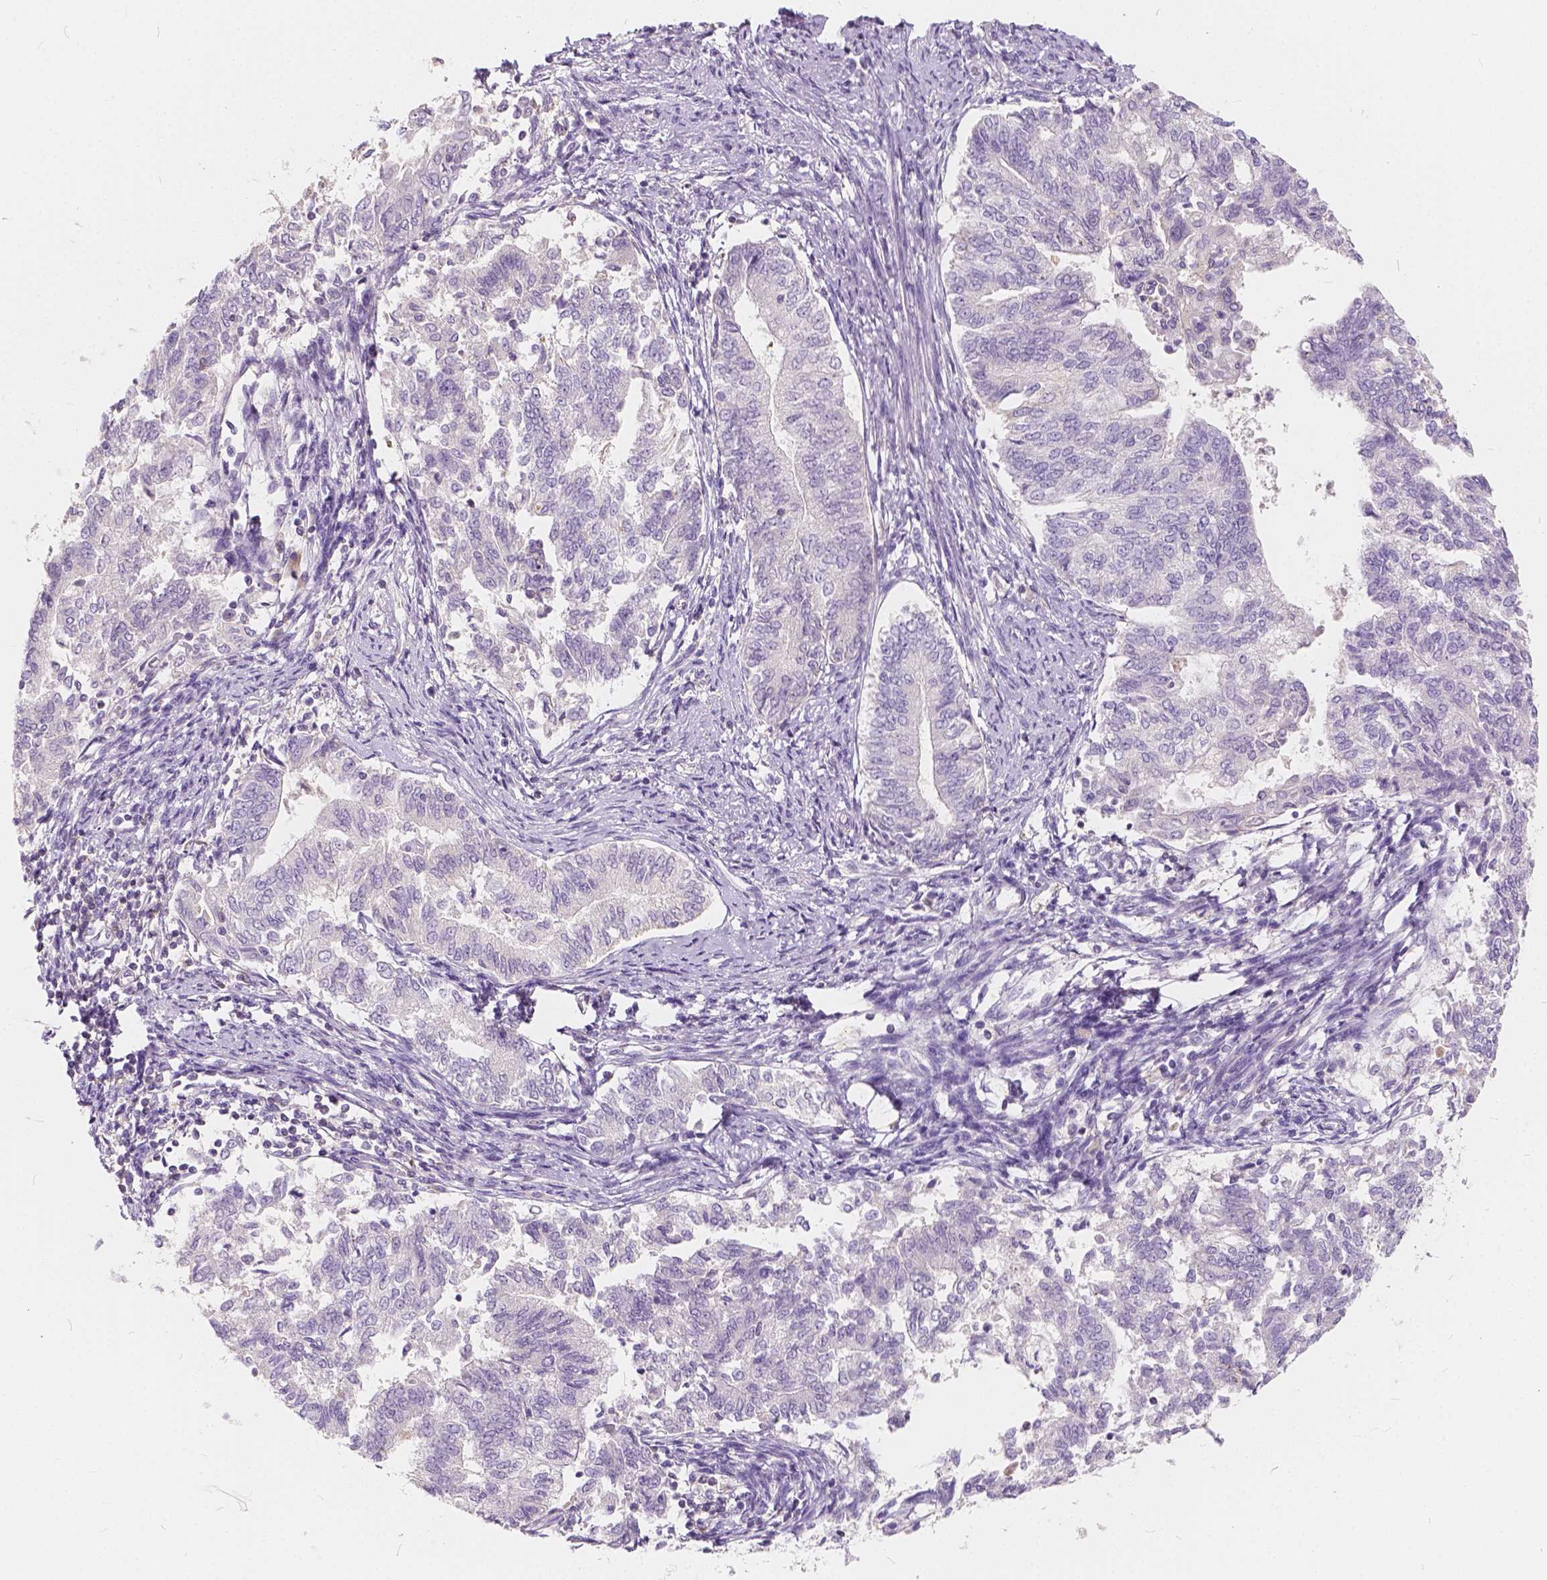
{"staining": {"intensity": "negative", "quantity": "none", "location": "none"}, "tissue": "endometrial cancer", "cell_type": "Tumor cells", "image_type": "cancer", "snomed": [{"axis": "morphology", "description": "Adenocarcinoma, NOS"}, {"axis": "topography", "description": "Endometrium"}], "caption": "The micrograph exhibits no significant positivity in tumor cells of endometrial cancer (adenocarcinoma).", "gene": "KIAA0513", "patient": {"sex": "female", "age": 65}}